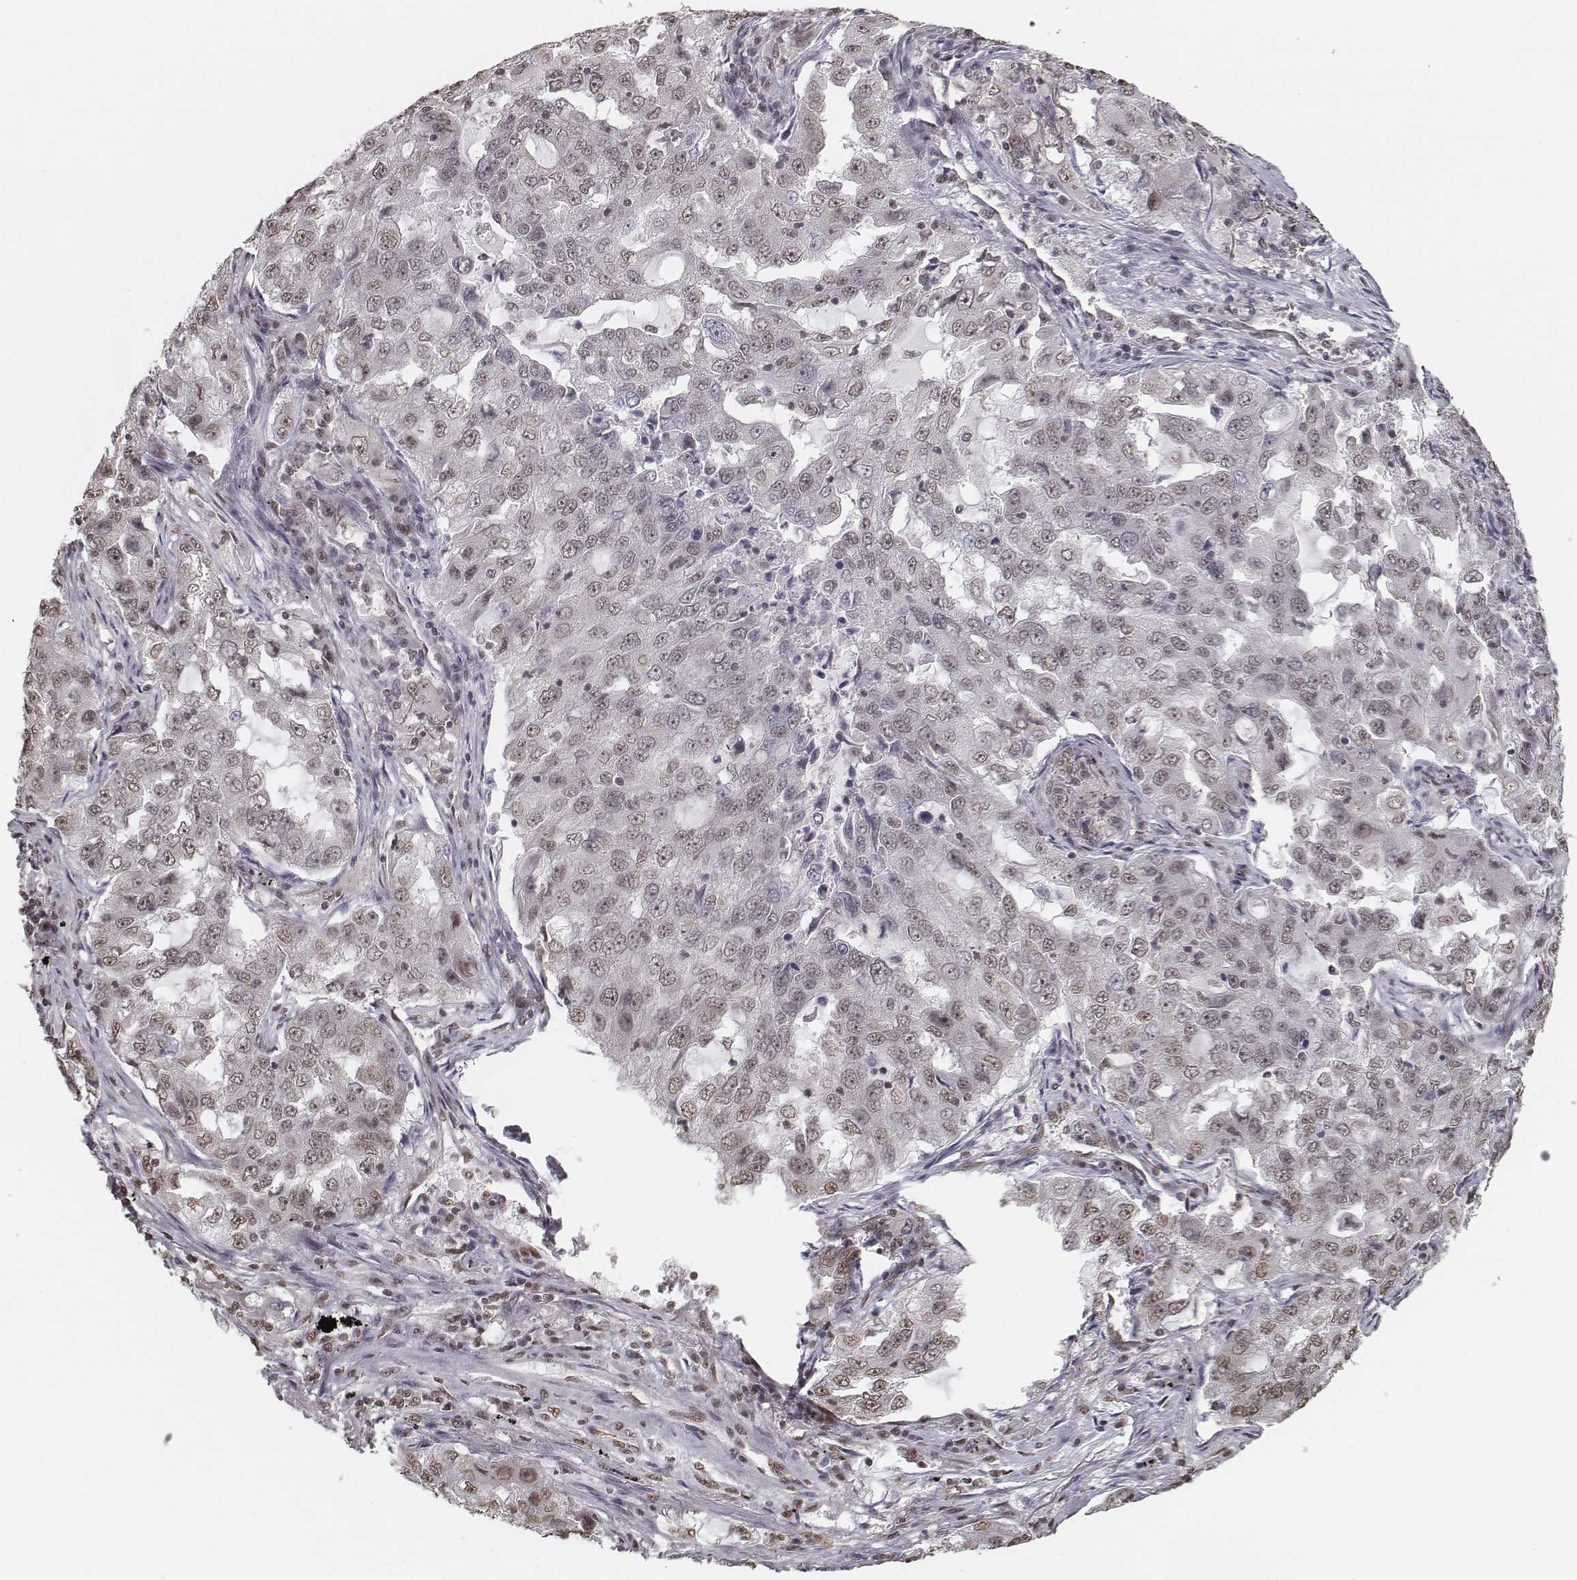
{"staining": {"intensity": "weak", "quantity": "25%-75%", "location": "nuclear"}, "tissue": "lung cancer", "cell_type": "Tumor cells", "image_type": "cancer", "snomed": [{"axis": "morphology", "description": "Adenocarcinoma, NOS"}, {"axis": "topography", "description": "Lung"}], "caption": "This is a micrograph of immunohistochemistry (IHC) staining of lung cancer (adenocarcinoma), which shows weak positivity in the nuclear of tumor cells.", "gene": "HMGA2", "patient": {"sex": "female", "age": 61}}